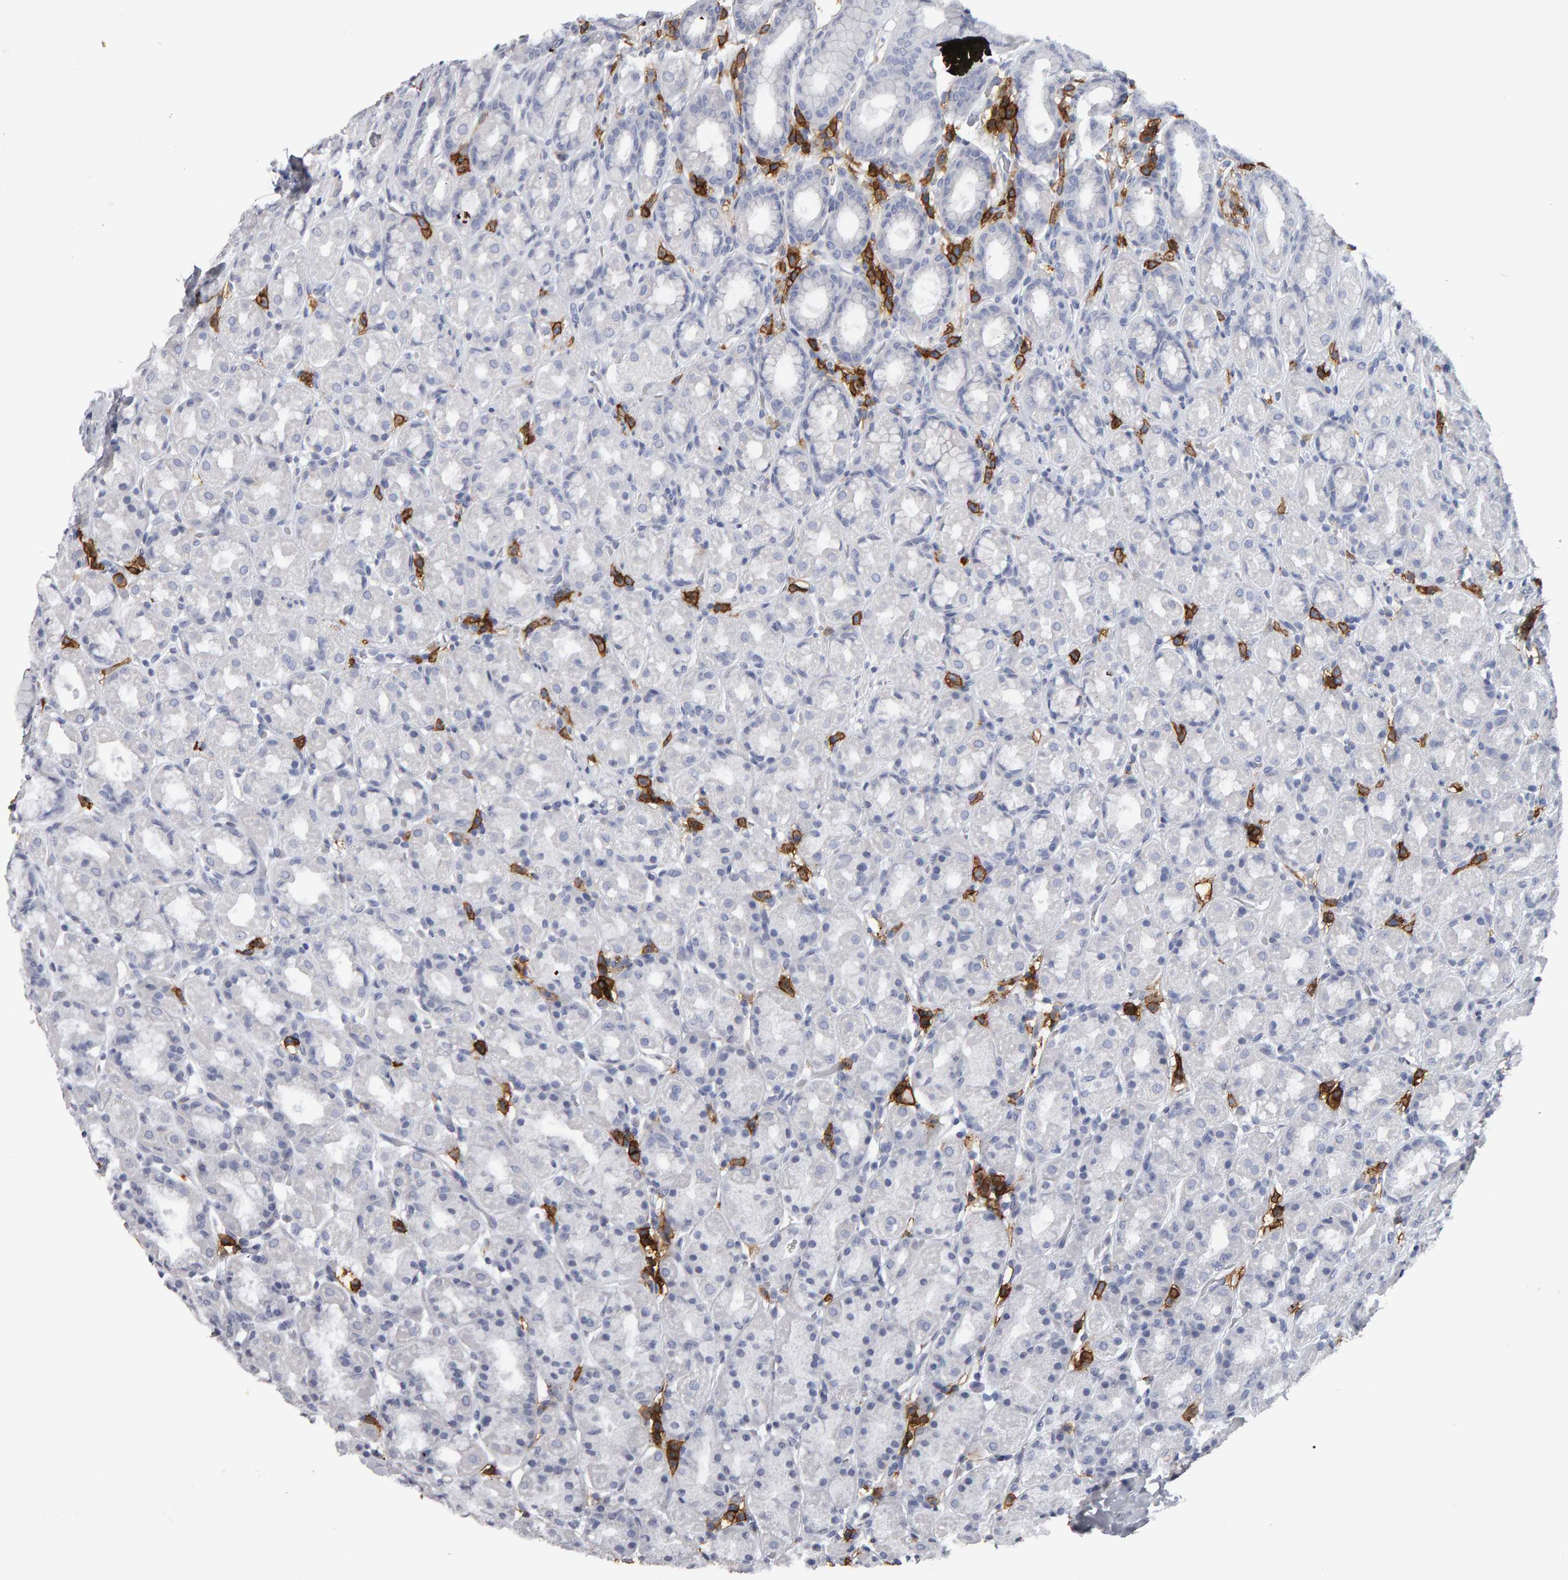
{"staining": {"intensity": "negative", "quantity": "none", "location": "none"}, "tissue": "stomach", "cell_type": "Glandular cells", "image_type": "normal", "snomed": [{"axis": "morphology", "description": "Normal tissue, NOS"}, {"axis": "topography", "description": "Stomach, upper"}], "caption": "The photomicrograph demonstrates no staining of glandular cells in unremarkable stomach.", "gene": "CD38", "patient": {"sex": "male", "age": 68}}